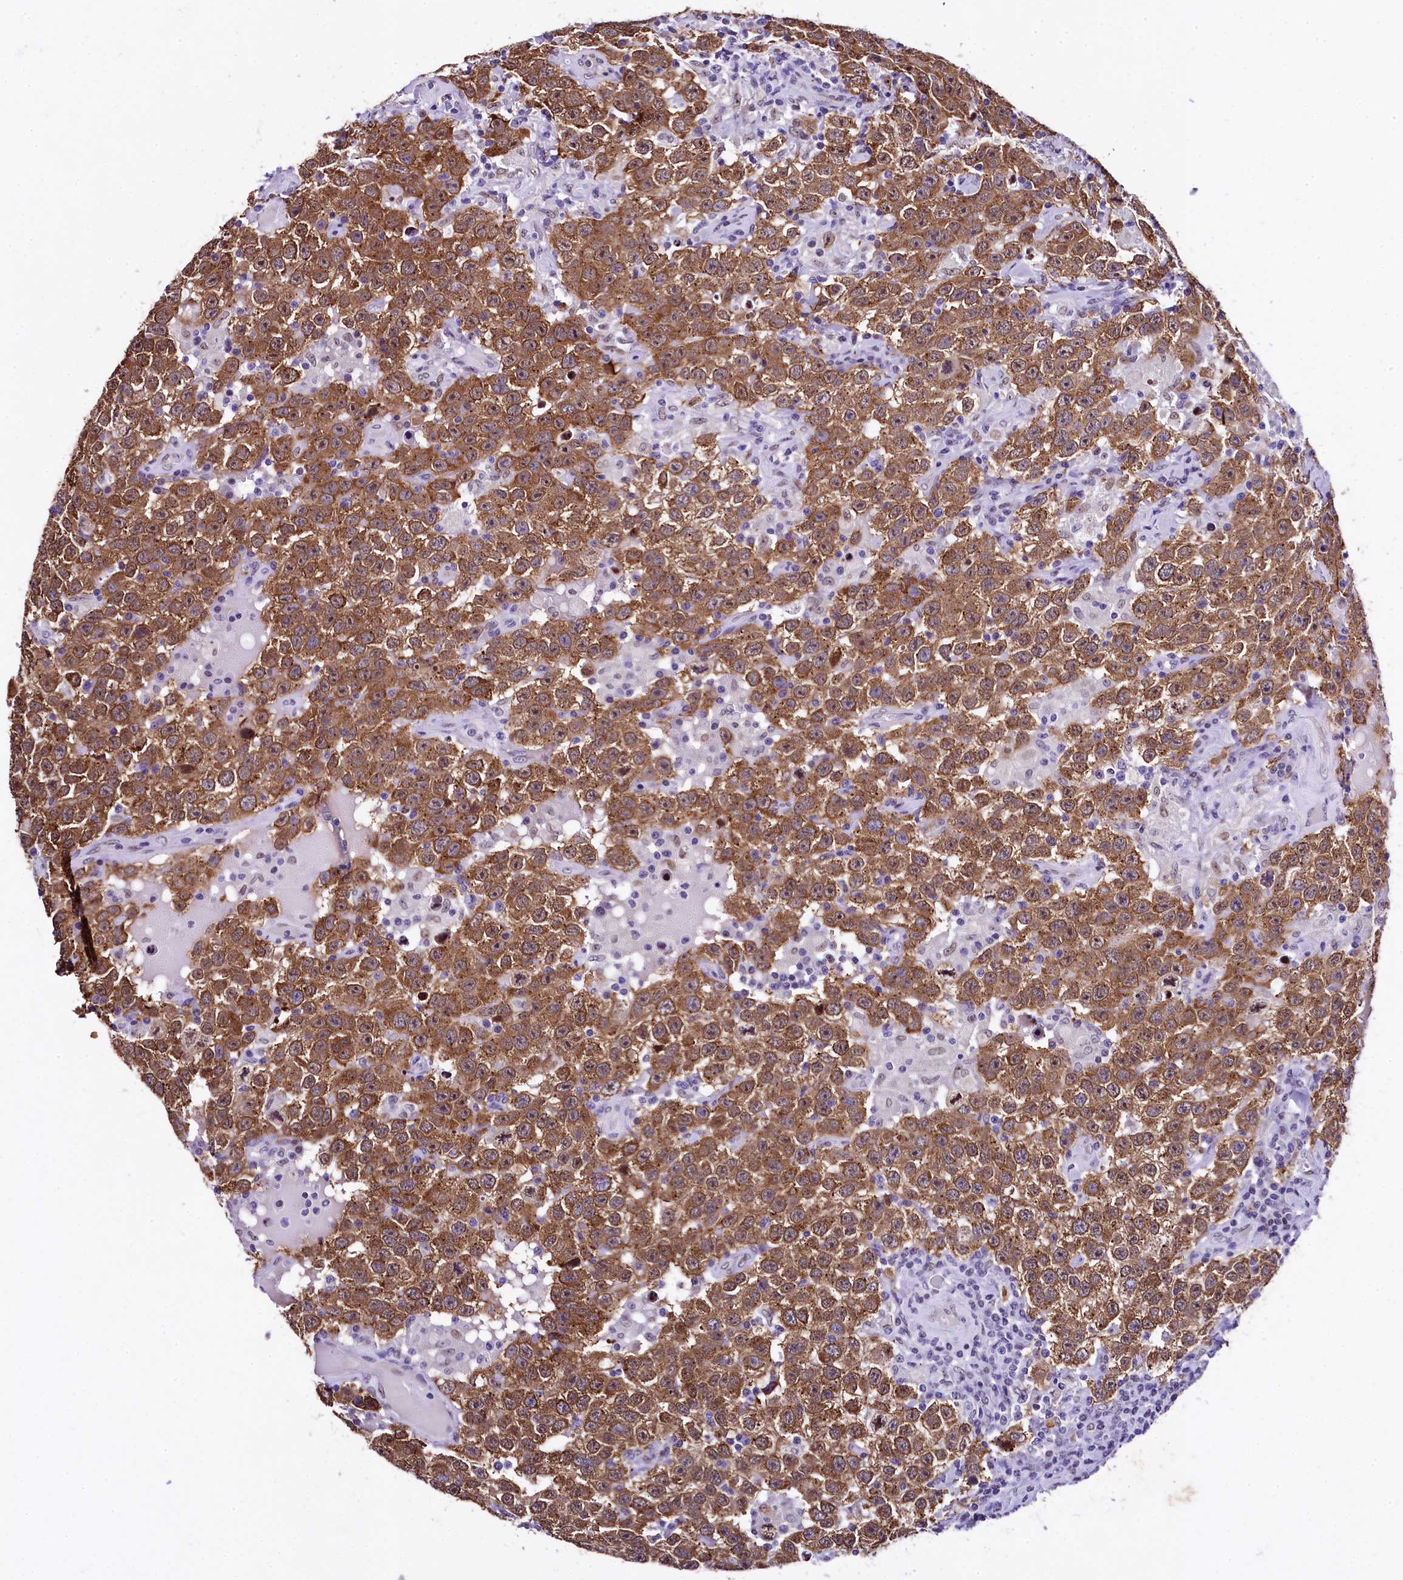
{"staining": {"intensity": "moderate", "quantity": ">75%", "location": "cytoplasmic/membranous"}, "tissue": "testis cancer", "cell_type": "Tumor cells", "image_type": "cancer", "snomed": [{"axis": "morphology", "description": "Seminoma, NOS"}, {"axis": "topography", "description": "Testis"}], "caption": "IHC staining of seminoma (testis), which reveals medium levels of moderate cytoplasmic/membranous positivity in approximately >75% of tumor cells indicating moderate cytoplasmic/membranous protein expression. The staining was performed using DAB (3,3'-diaminobenzidine) (brown) for protein detection and nuclei were counterstained in hematoxylin (blue).", "gene": "SAMD10", "patient": {"sex": "male", "age": 41}}